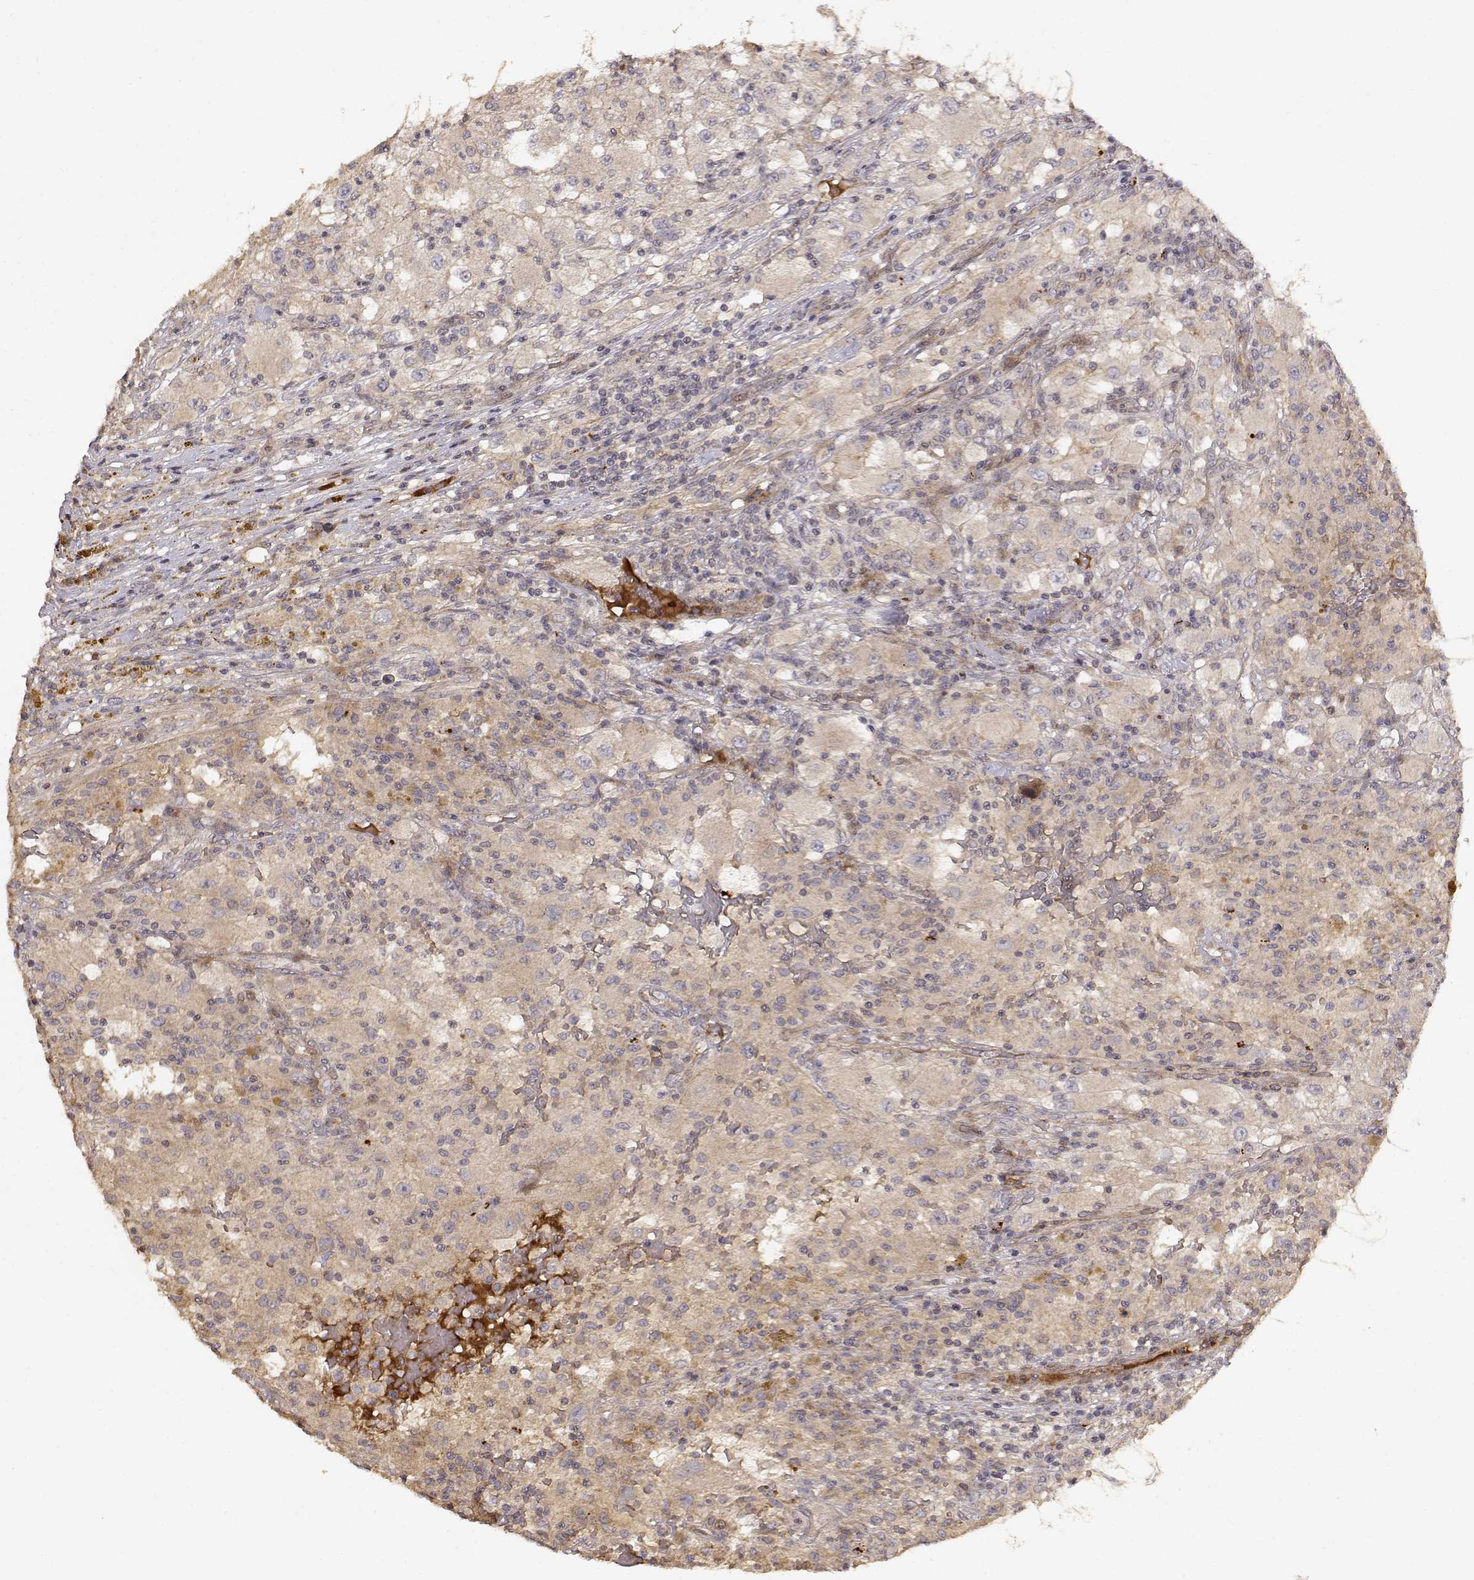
{"staining": {"intensity": "weak", "quantity": ">75%", "location": "cytoplasmic/membranous"}, "tissue": "renal cancer", "cell_type": "Tumor cells", "image_type": "cancer", "snomed": [{"axis": "morphology", "description": "Adenocarcinoma, NOS"}, {"axis": "topography", "description": "Kidney"}], "caption": "Adenocarcinoma (renal) stained with IHC exhibits weak cytoplasmic/membranous positivity in approximately >75% of tumor cells.", "gene": "PICK1", "patient": {"sex": "female", "age": 67}}